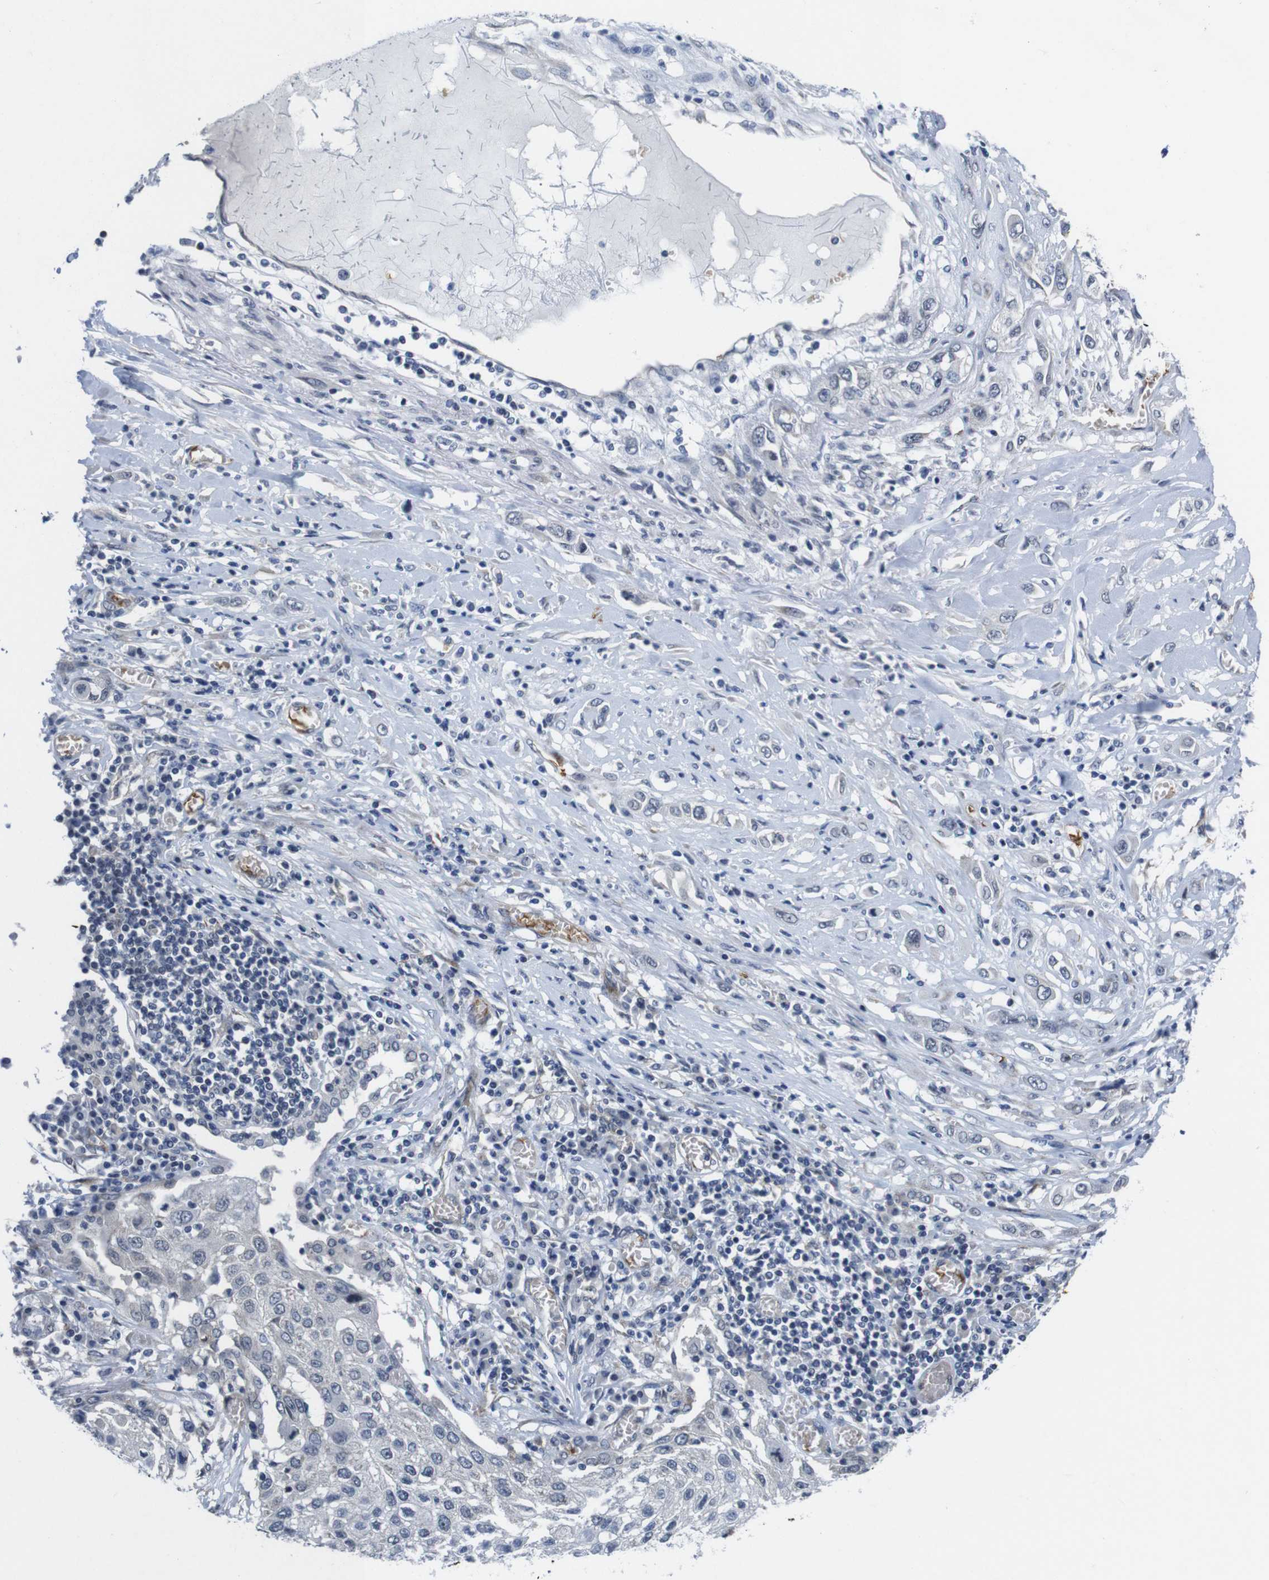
{"staining": {"intensity": "negative", "quantity": "none", "location": "none"}, "tissue": "lung cancer", "cell_type": "Tumor cells", "image_type": "cancer", "snomed": [{"axis": "morphology", "description": "Squamous cell carcinoma, NOS"}, {"axis": "topography", "description": "Lung"}], "caption": "Tumor cells are negative for brown protein staining in lung squamous cell carcinoma.", "gene": "SOCS3", "patient": {"sex": "male", "age": 71}}